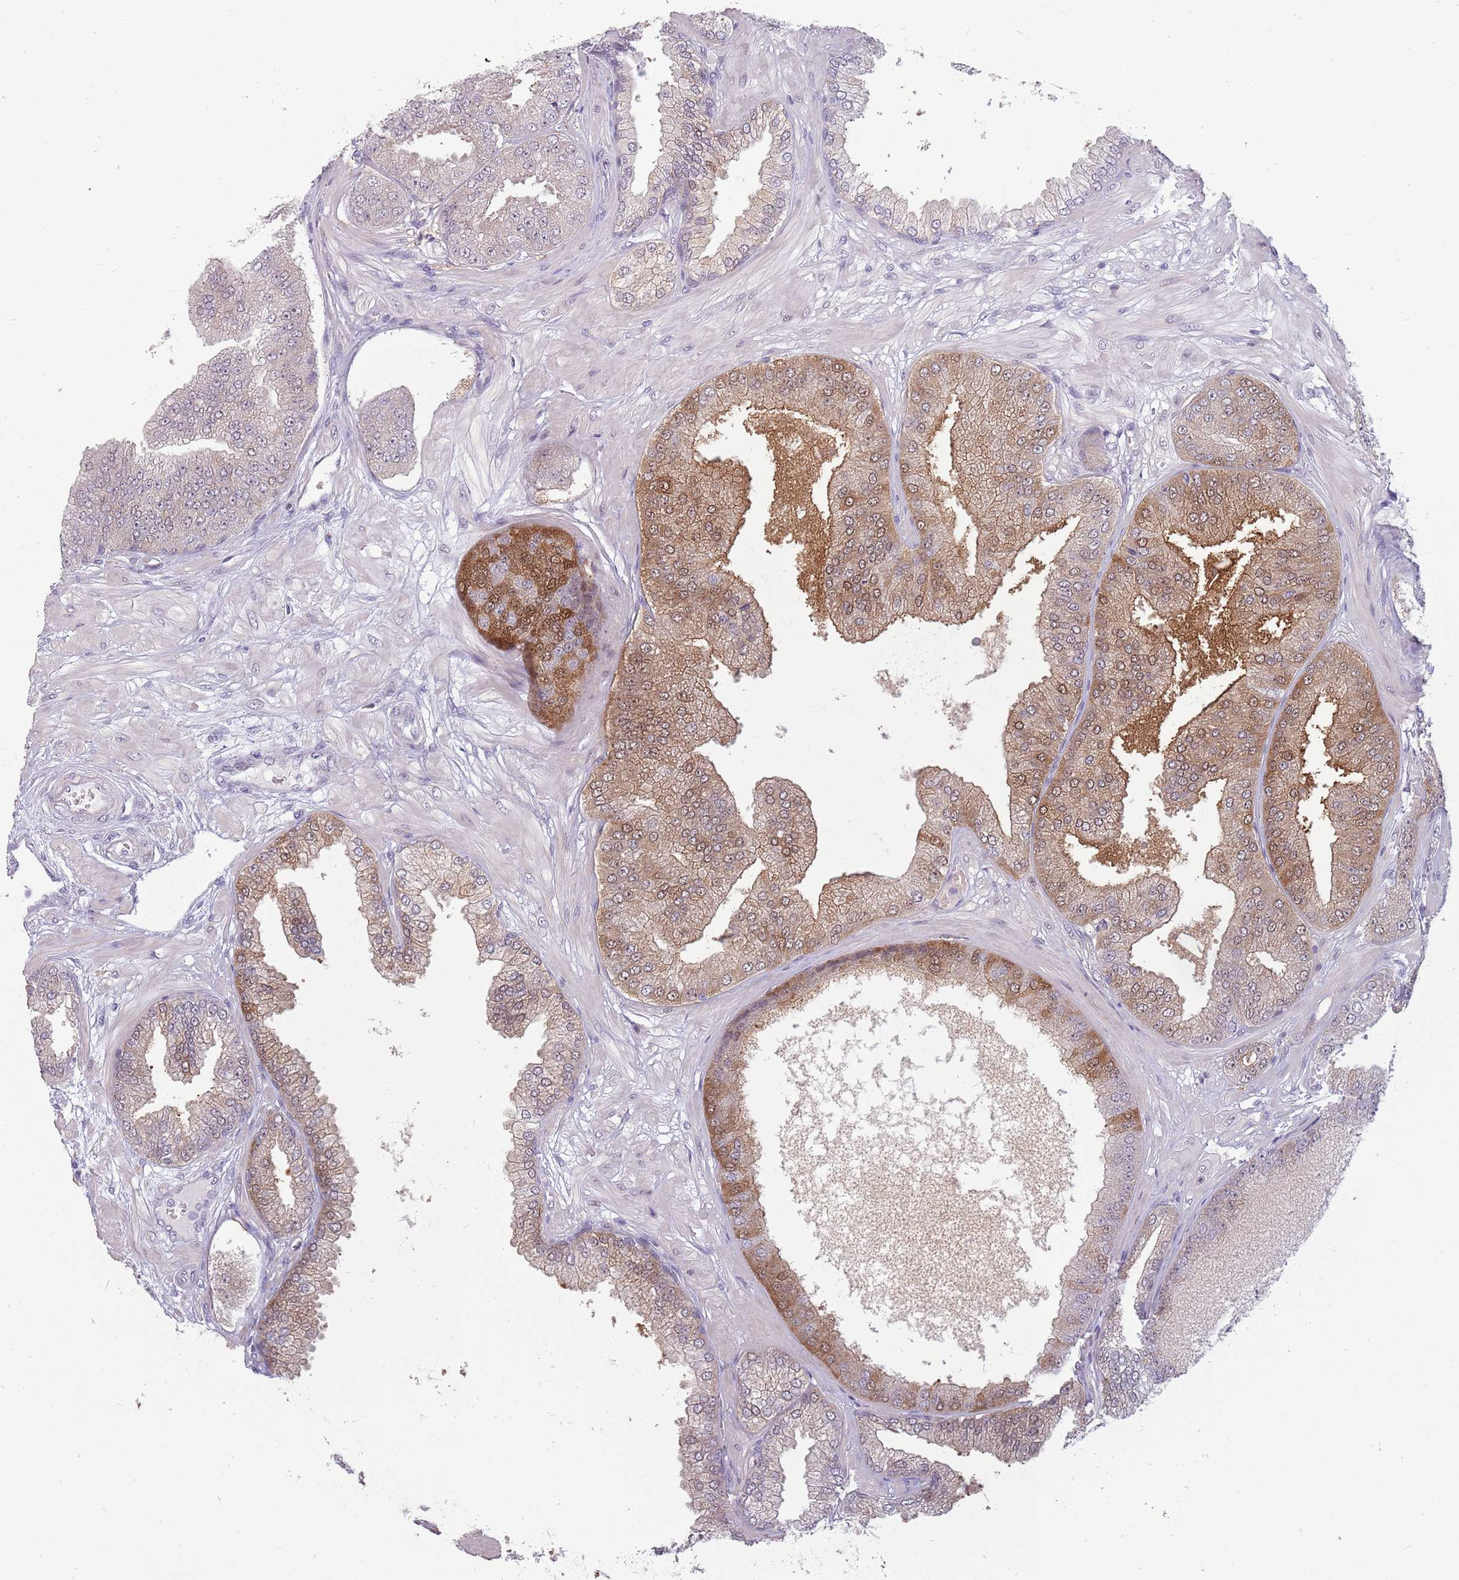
{"staining": {"intensity": "moderate", "quantity": "25%-75%", "location": "cytoplasmic/membranous"}, "tissue": "prostate cancer", "cell_type": "Tumor cells", "image_type": "cancer", "snomed": [{"axis": "morphology", "description": "Adenocarcinoma, Low grade"}, {"axis": "topography", "description": "Prostate"}], "caption": "Tumor cells exhibit medium levels of moderate cytoplasmic/membranous staining in approximately 25%-75% of cells in prostate cancer (adenocarcinoma (low-grade)). (Brightfield microscopy of DAB IHC at high magnification).", "gene": "ZNF574", "patient": {"sex": "male", "age": 55}}